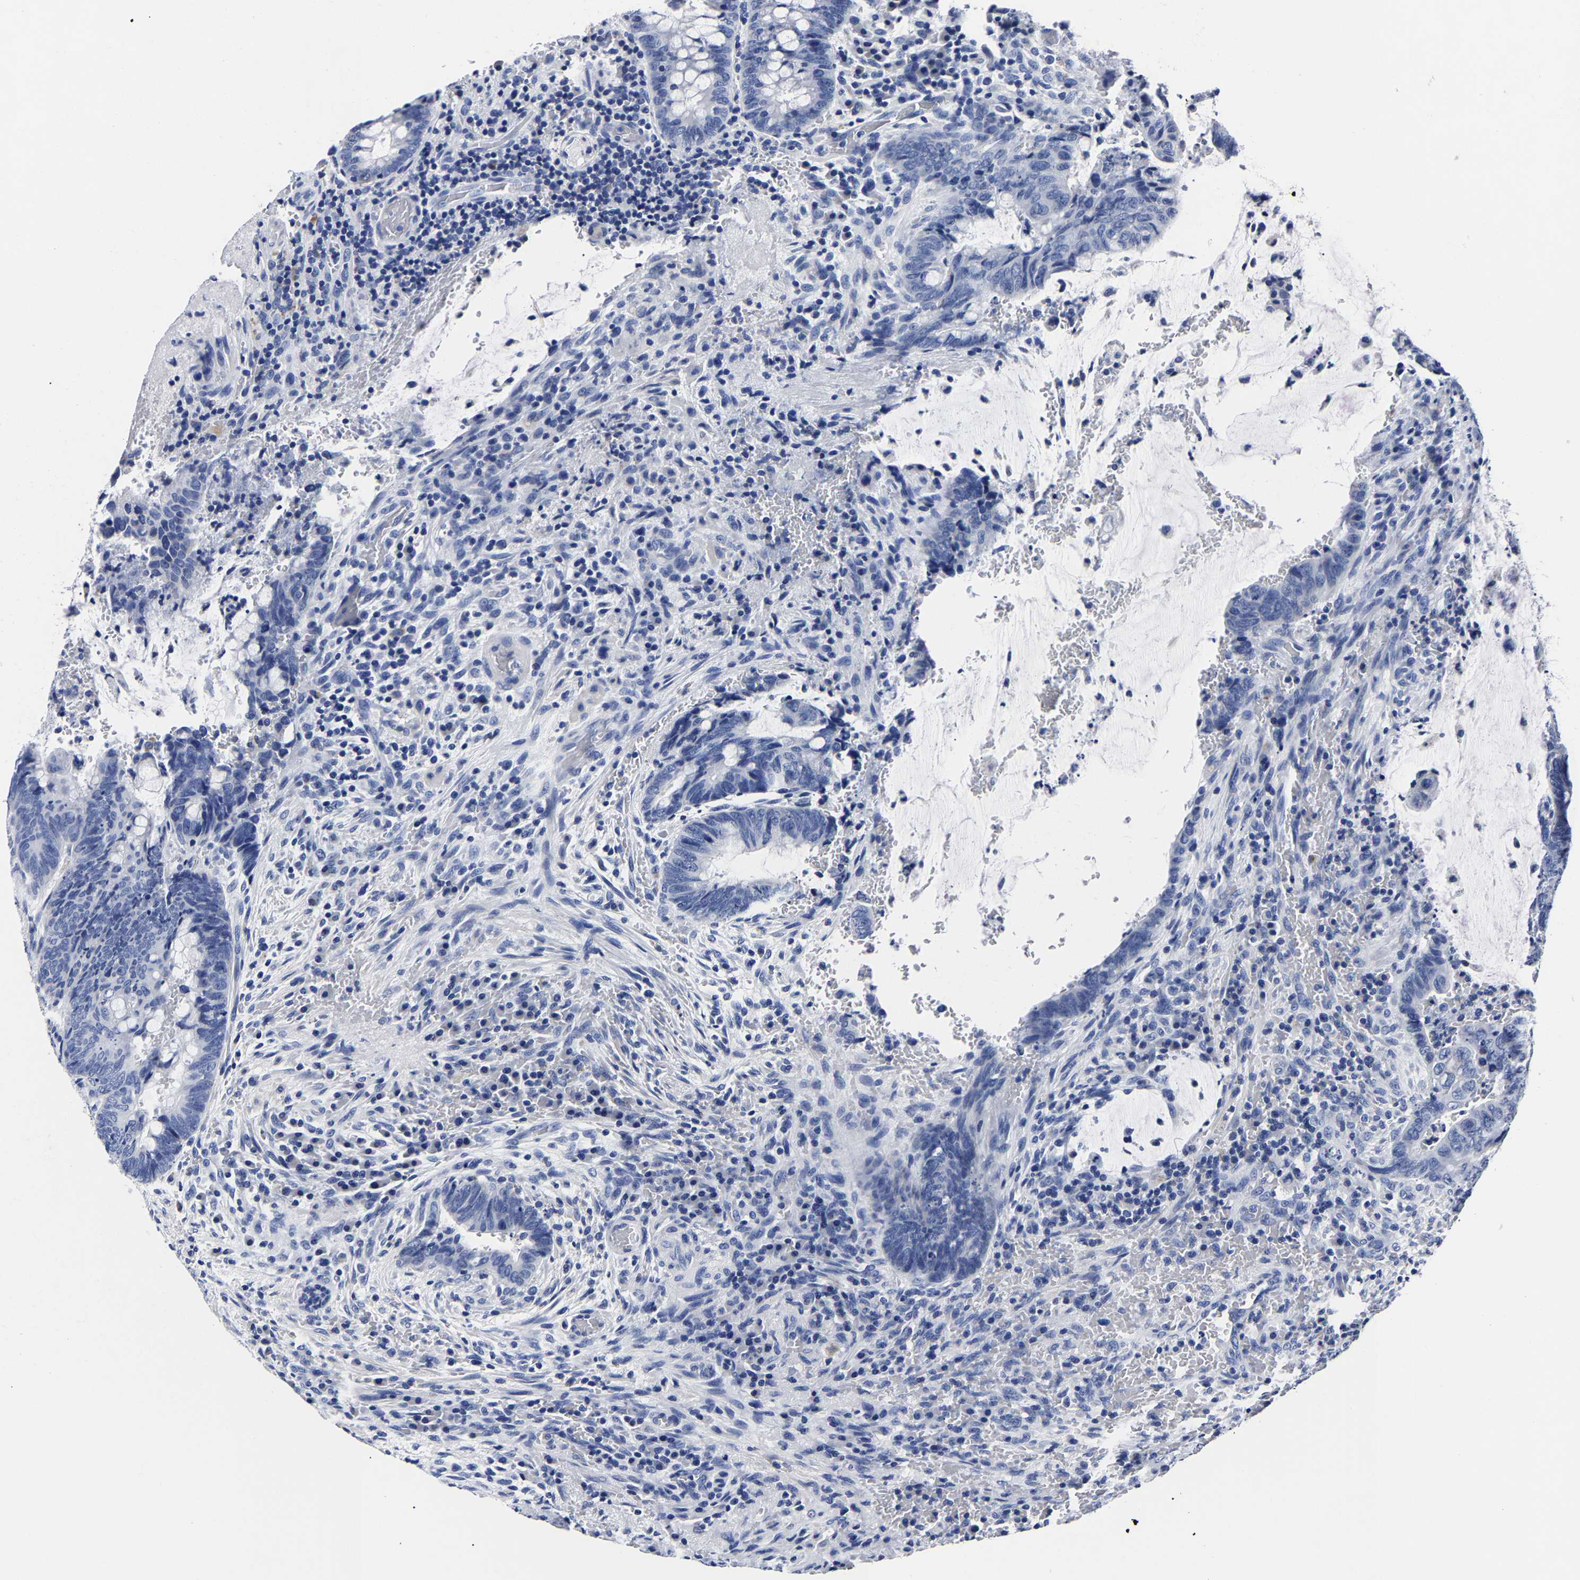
{"staining": {"intensity": "negative", "quantity": "none", "location": "none"}, "tissue": "colorectal cancer", "cell_type": "Tumor cells", "image_type": "cancer", "snomed": [{"axis": "morphology", "description": "Normal tissue, NOS"}, {"axis": "morphology", "description": "Adenocarcinoma, NOS"}, {"axis": "topography", "description": "Rectum"}, {"axis": "topography", "description": "Peripheral nerve tissue"}], "caption": "DAB immunohistochemical staining of colorectal adenocarcinoma demonstrates no significant staining in tumor cells.", "gene": "CPA2", "patient": {"sex": "male", "age": 92}}